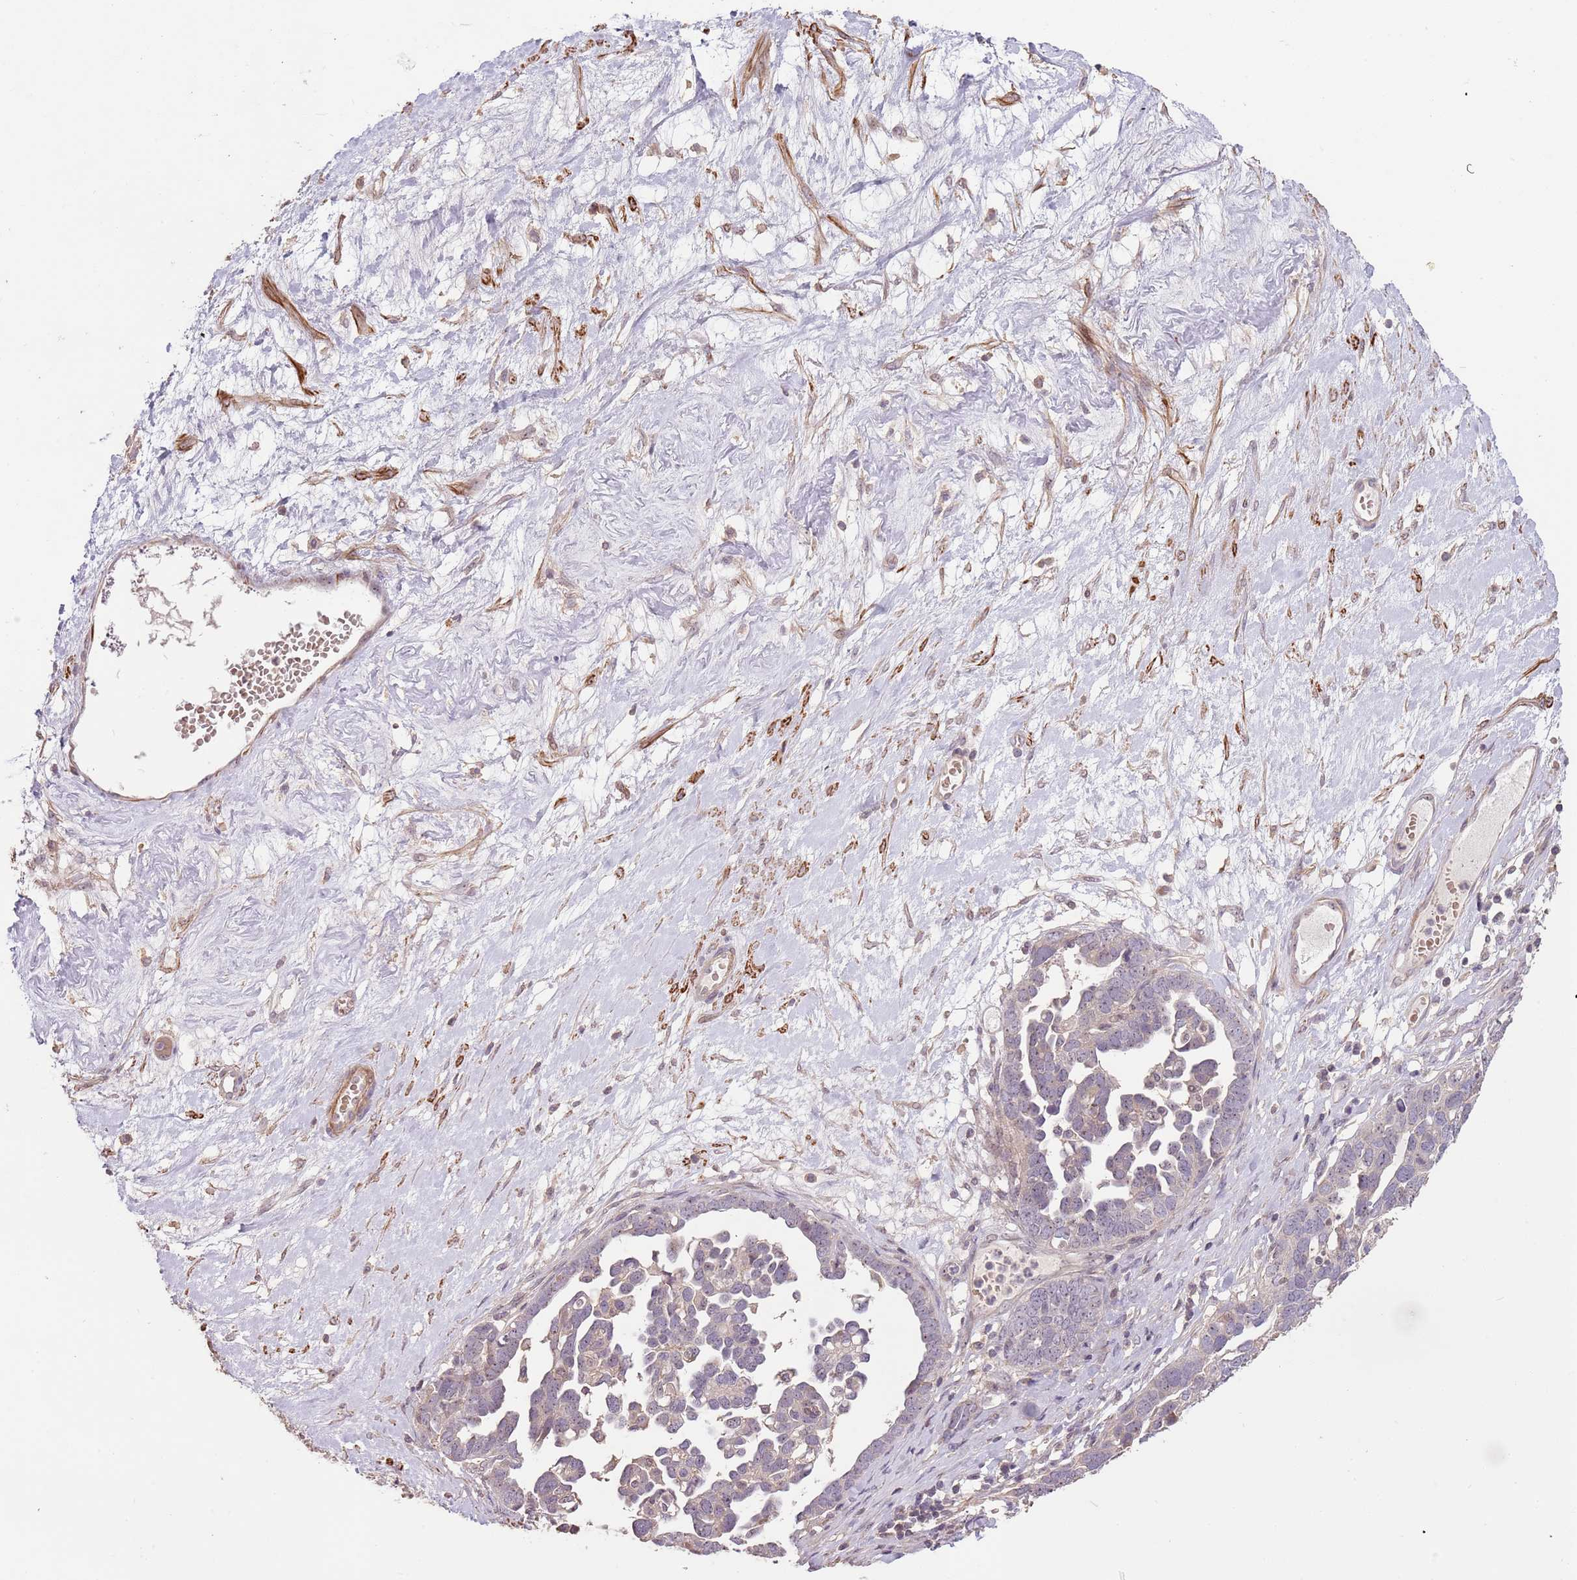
{"staining": {"intensity": "weak", "quantity": "<25%", "location": "cytoplasmic/membranous,nuclear"}, "tissue": "ovarian cancer", "cell_type": "Tumor cells", "image_type": "cancer", "snomed": [{"axis": "morphology", "description": "Cystadenocarcinoma, serous, NOS"}, {"axis": "topography", "description": "Ovary"}], "caption": "A high-resolution image shows IHC staining of ovarian serous cystadenocarcinoma, which demonstrates no significant staining in tumor cells. (DAB (3,3'-diaminobenzidine) immunohistochemistry (IHC) visualized using brightfield microscopy, high magnification).", "gene": "ADTRP", "patient": {"sex": "female", "age": 54}}